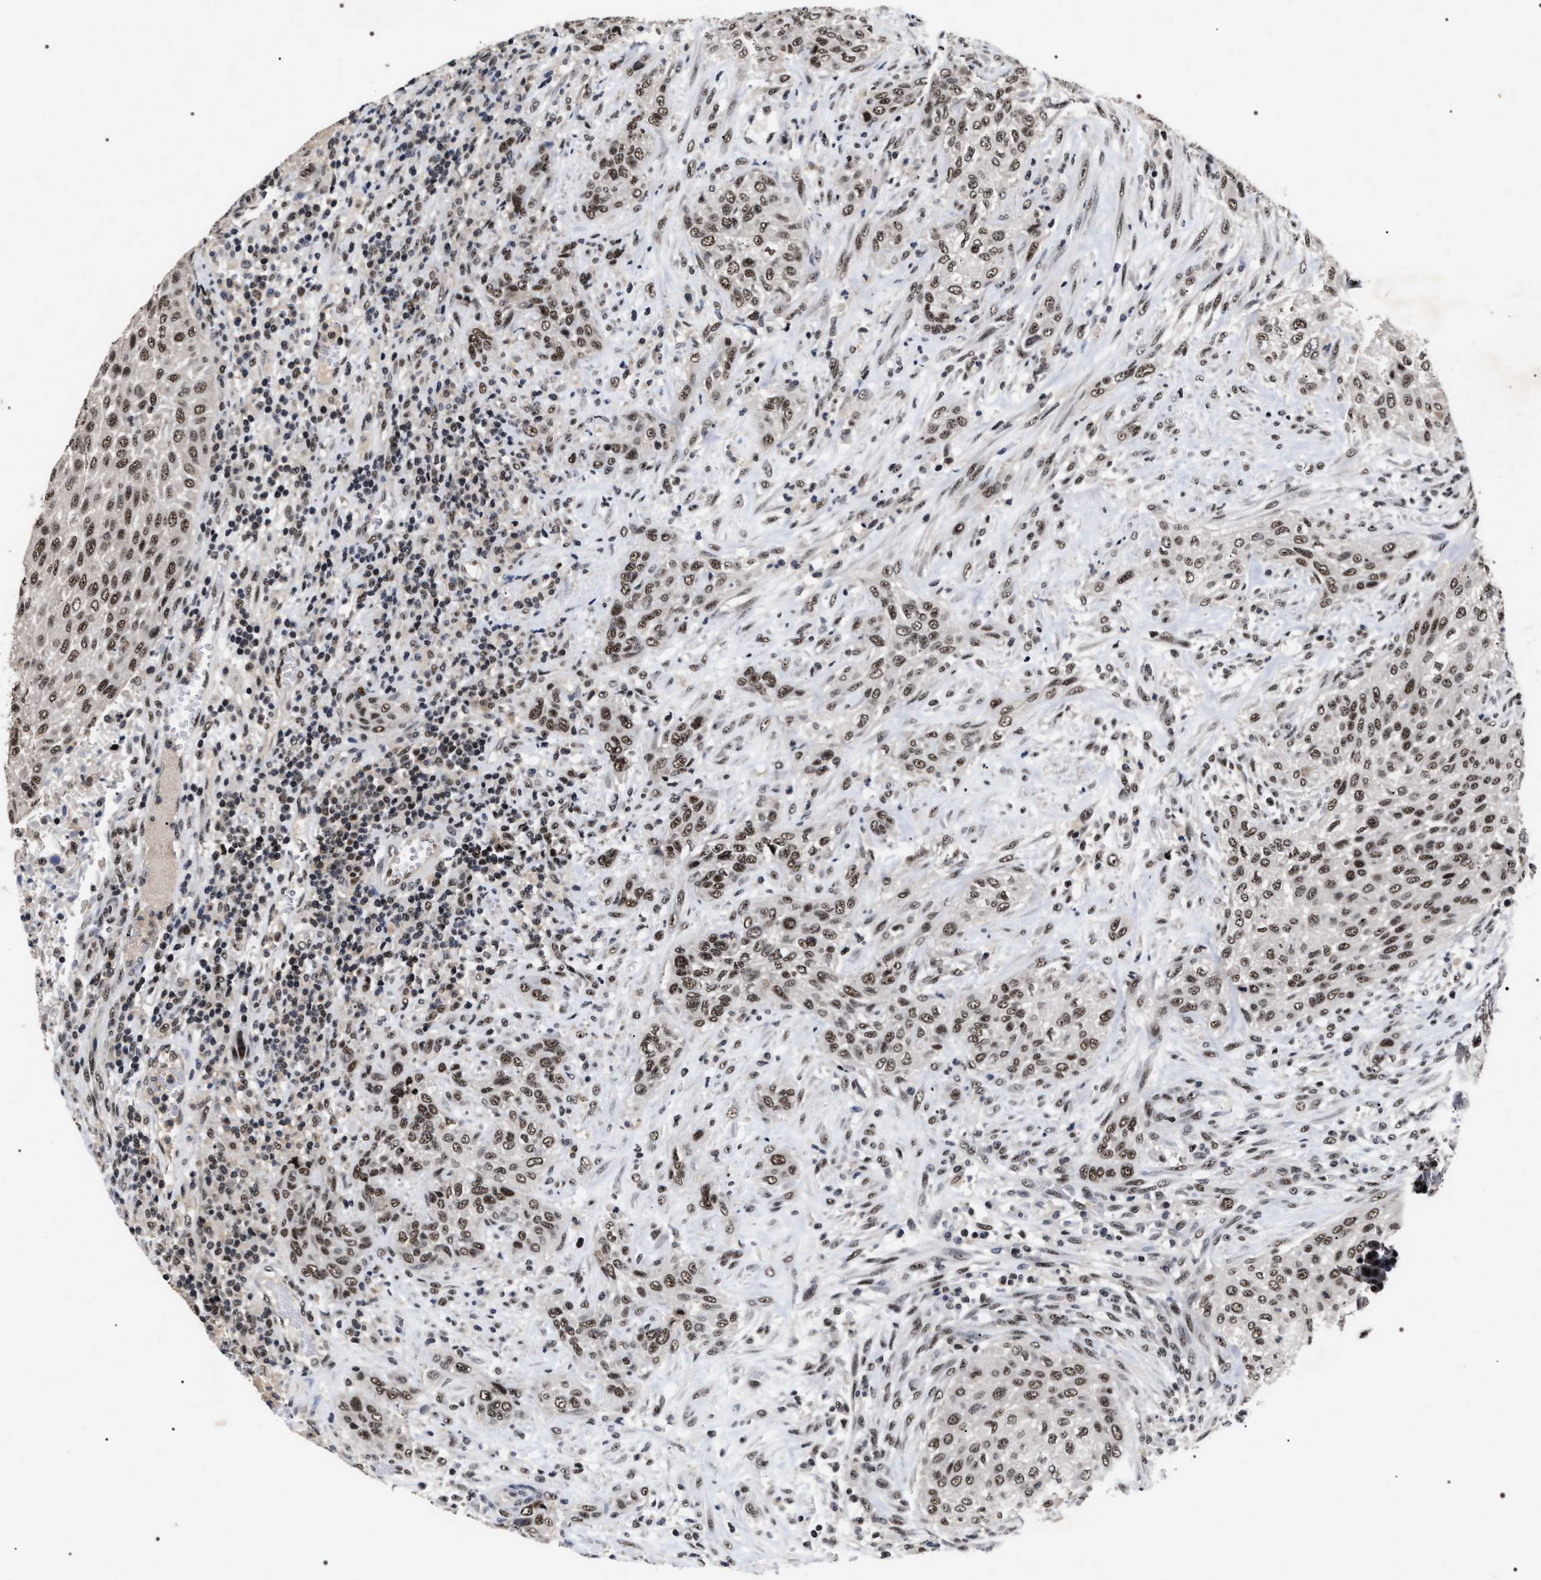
{"staining": {"intensity": "moderate", "quantity": ">75%", "location": "nuclear"}, "tissue": "urothelial cancer", "cell_type": "Tumor cells", "image_type": "cancer", "snomed": [{"axis": "morphology", "description": "Urothelial carcinoma, Low grade"}, {"axis": "morphology", "description": "Urothelial carcinoma, High grade"}, {"axis": "topography", "description": "Urinary bladder"}], "caption": "Moderate nuclear expression for a protein is identified in approximately >75% of tumor cells of urothelial carcinoma (low-grade) using immunohistochemistry.", "gene": "RRP1B", "patient": {"sex": "male", "age": 35}}